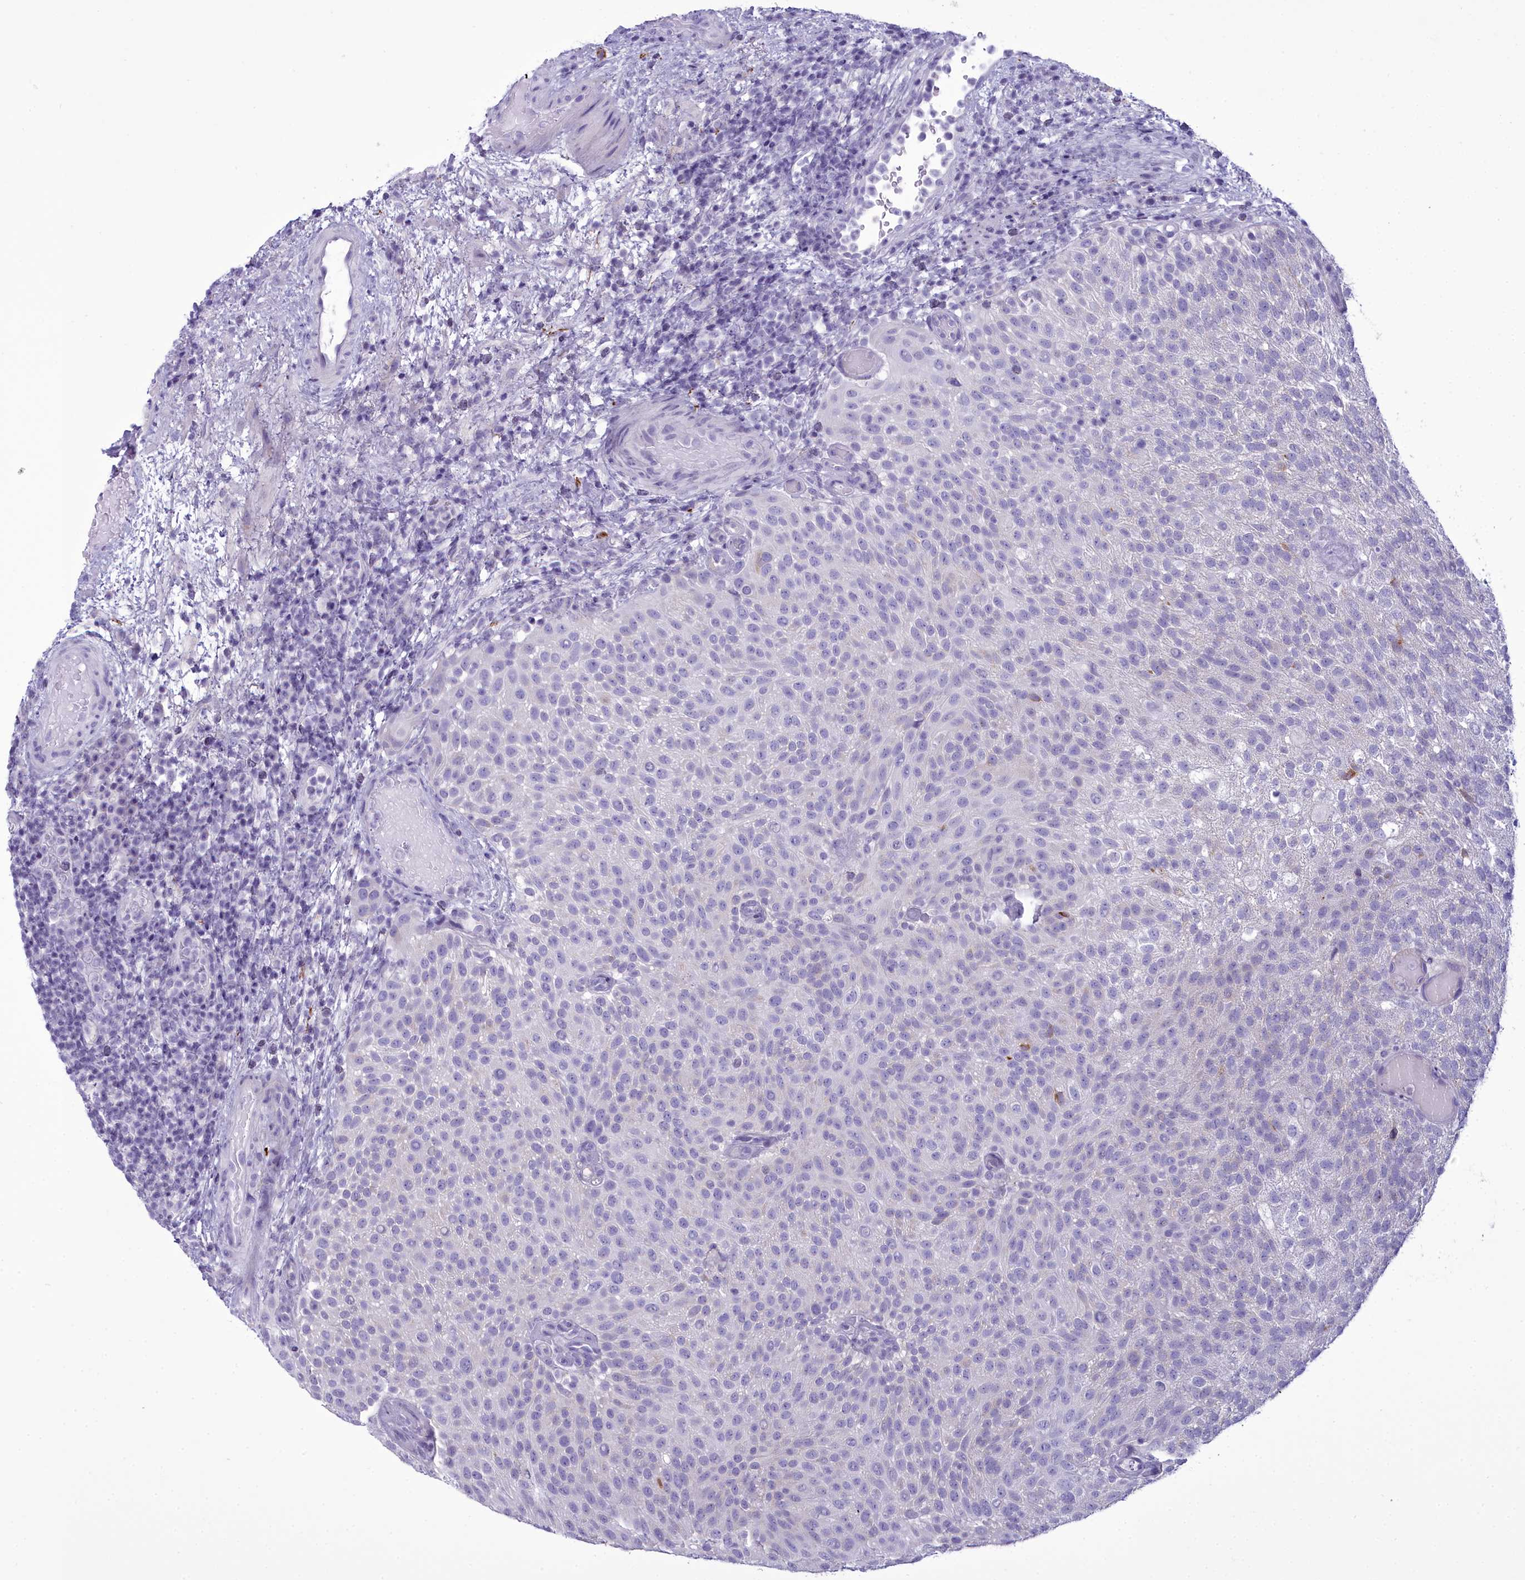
{"staining": {"intensity": "negative", "quantity": "none", "location": "none"}, "tissue": "urothelial cancer", "cell_type": "Tumor cells", "image_type": "cancer", "snomed": [{"axis": "morphology", "description": "Urothelial carcinoma, Low grade"}, {"axis": "topography", "description": "Urinary bladder"}], "caption": "There is no significant positivity in tumor cells of low-grade urothelial carcinoma. The staining was performed using DAB to visualize the protein expression in brown, while the nuclei were stained in blue with hematoxylin (Magnification: 20x).", "gene": "MAP6", "patient": {"sex": "male", "age": 78}}